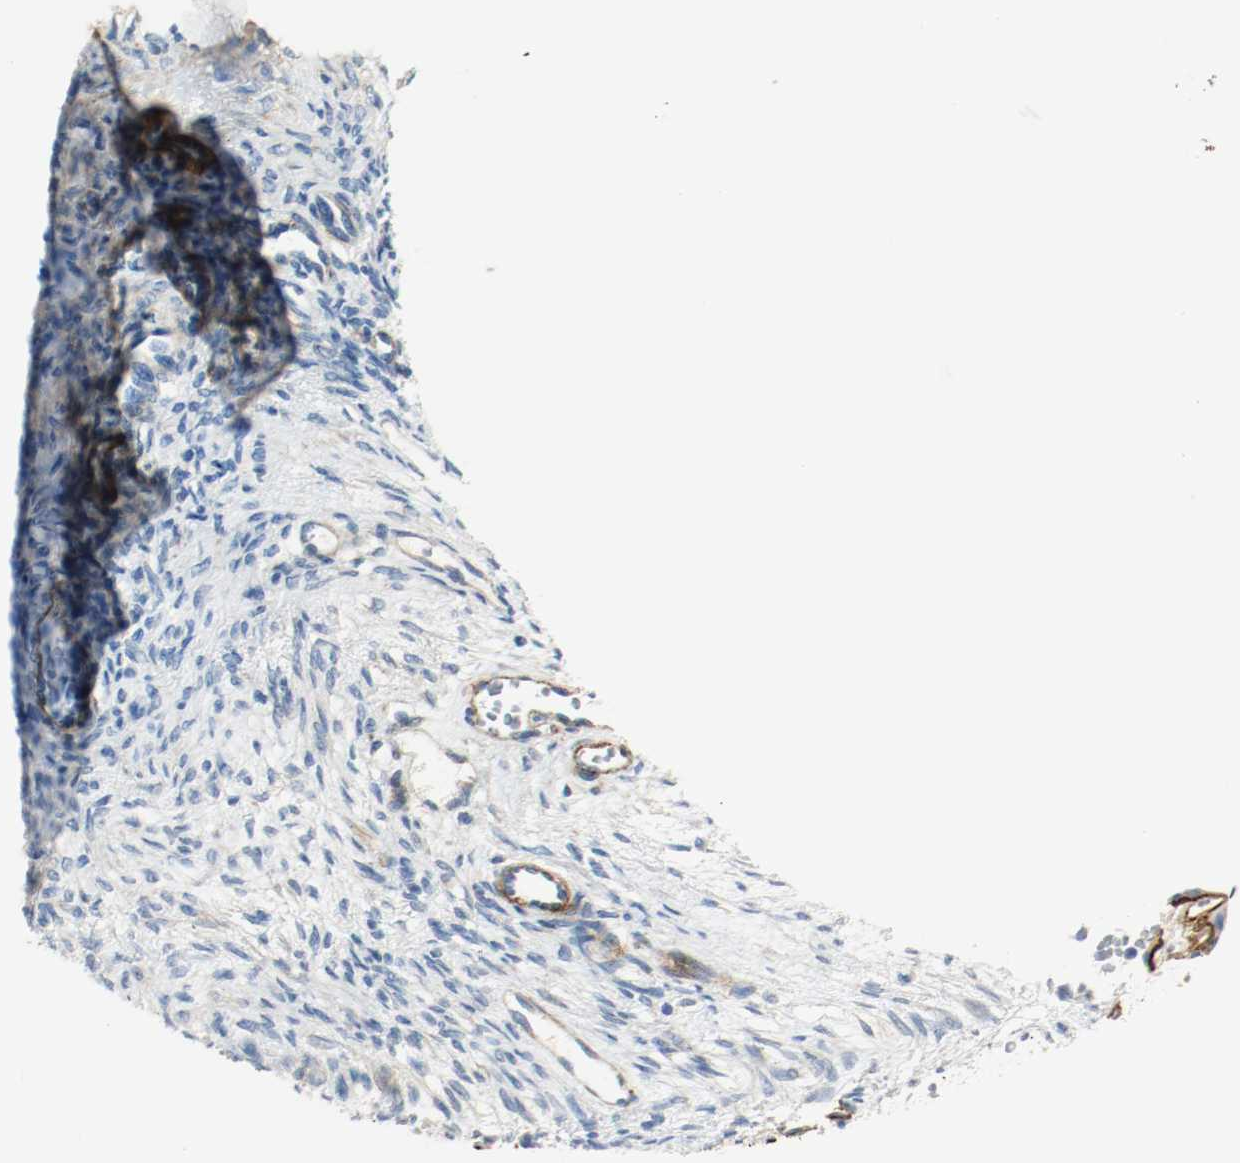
{"staining": {"intensity": "negative", "quantity": "none", "location": "none"}, "tissue": "ovary", "cell_type": "Follicle cells", "image_type": "normal", "snomed": [{"axis": "morphology", "description": "Normal tissue, NOS"}, {"axis": "topography", "description": "Ovary"}], "caption": "A high-resolution image shows IHC staining of normal ovary, which displays no significant staining in follicle cells. The staining is performed using DAB (3,3'-diaminobenzidine) brown chromogen with nuclei counter-stained in using hematoxylin.", "gene": "LAMB1", "patient": {"sex": "female", "age": 33}}